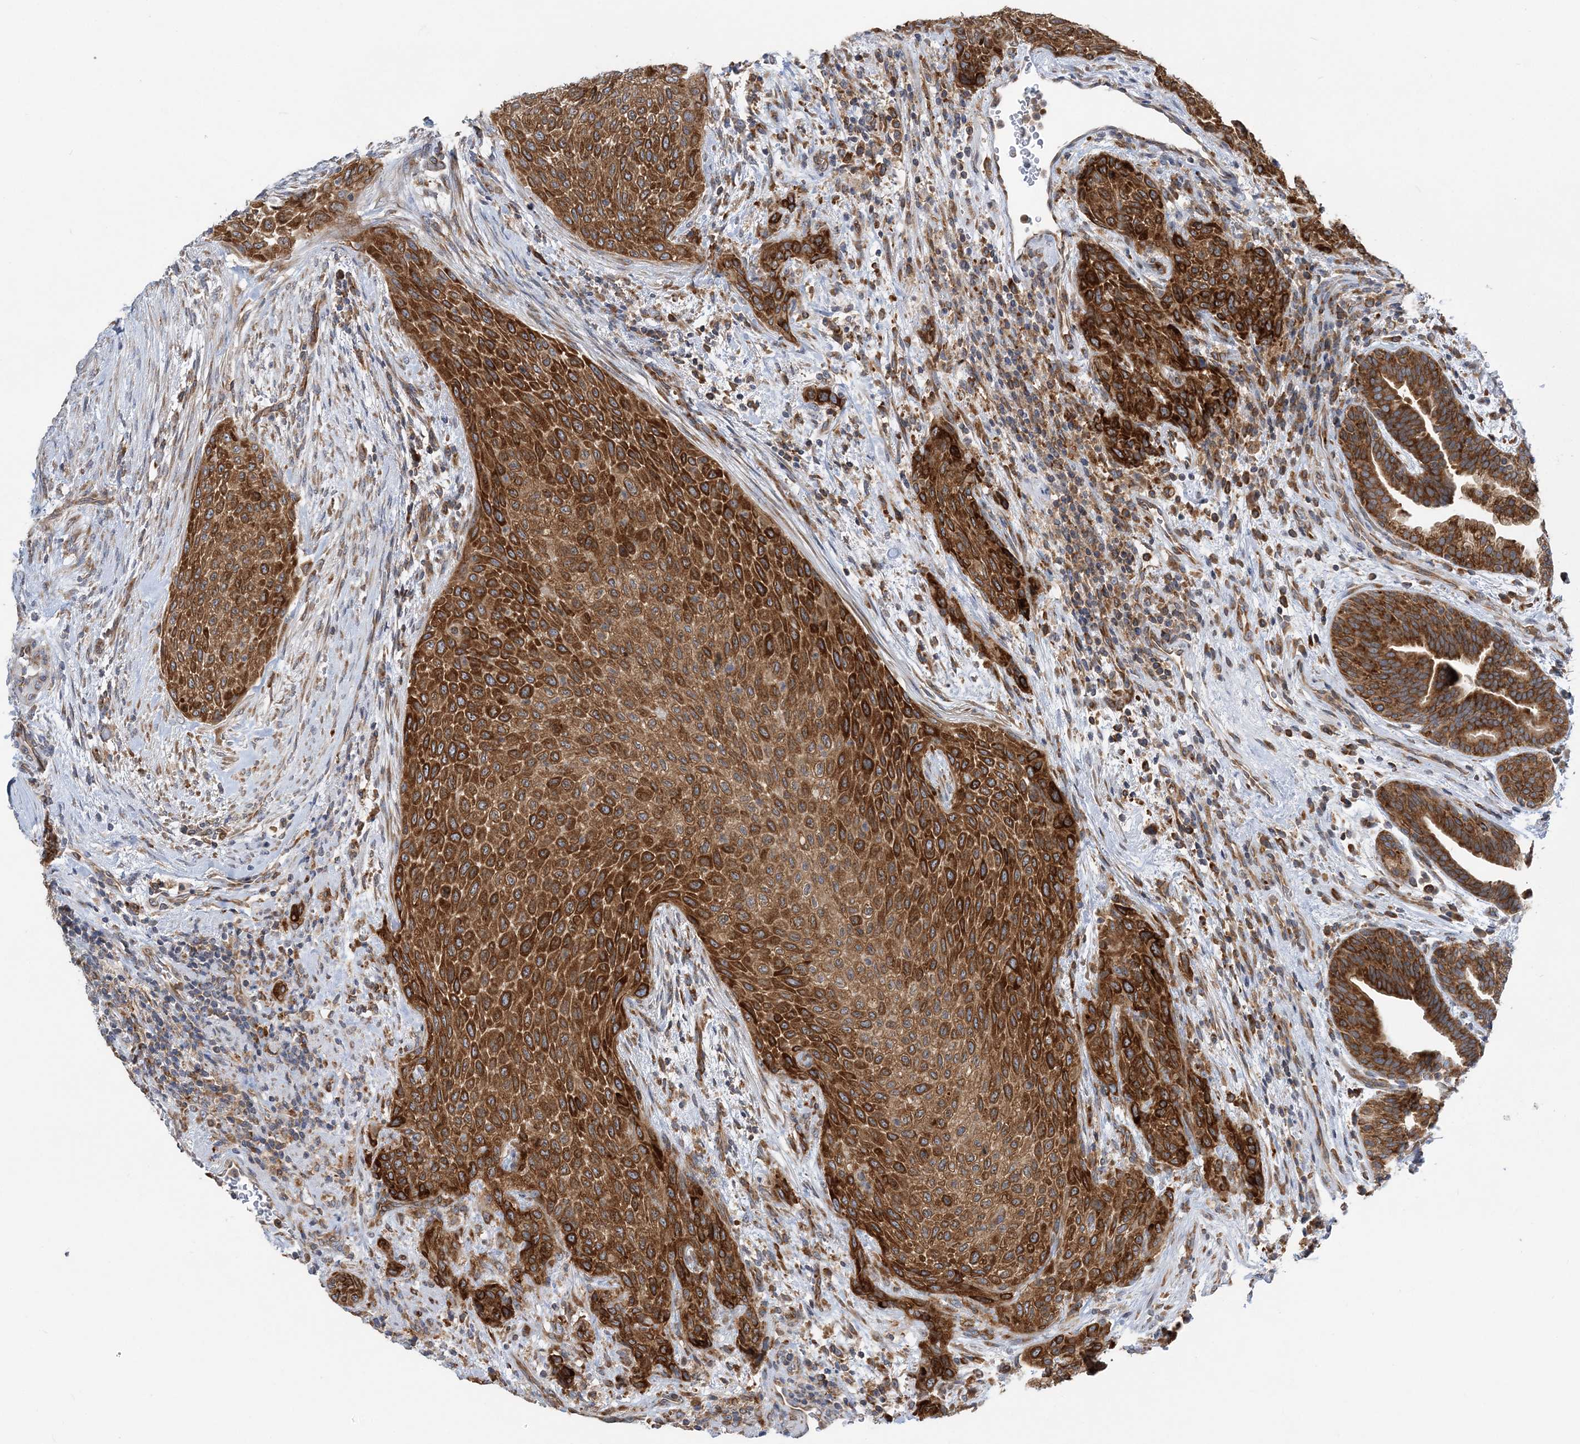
{"staining": {"intensity": "strong", "quantity": ">75%", "location": "cytoplasmic/membranous"}, "tissue": "urothelial cancer", "cell_type": "Tumor cells", "image_type": "cancer", "snomed": [{"axis": "morphology", "description": "Urothelial carcinoma, High grade"}, {"axis": "topography", "description": "Urinary bladder"}], "caption": "A histopathology image showing strong cytoplasmic/membranous expression in about >75% of tumor cells in urothelial cancer, as visualized by brown immunohistochemical staining.", "gene": "LARP4B", "patient": {"sex": "male", "age": 35}}